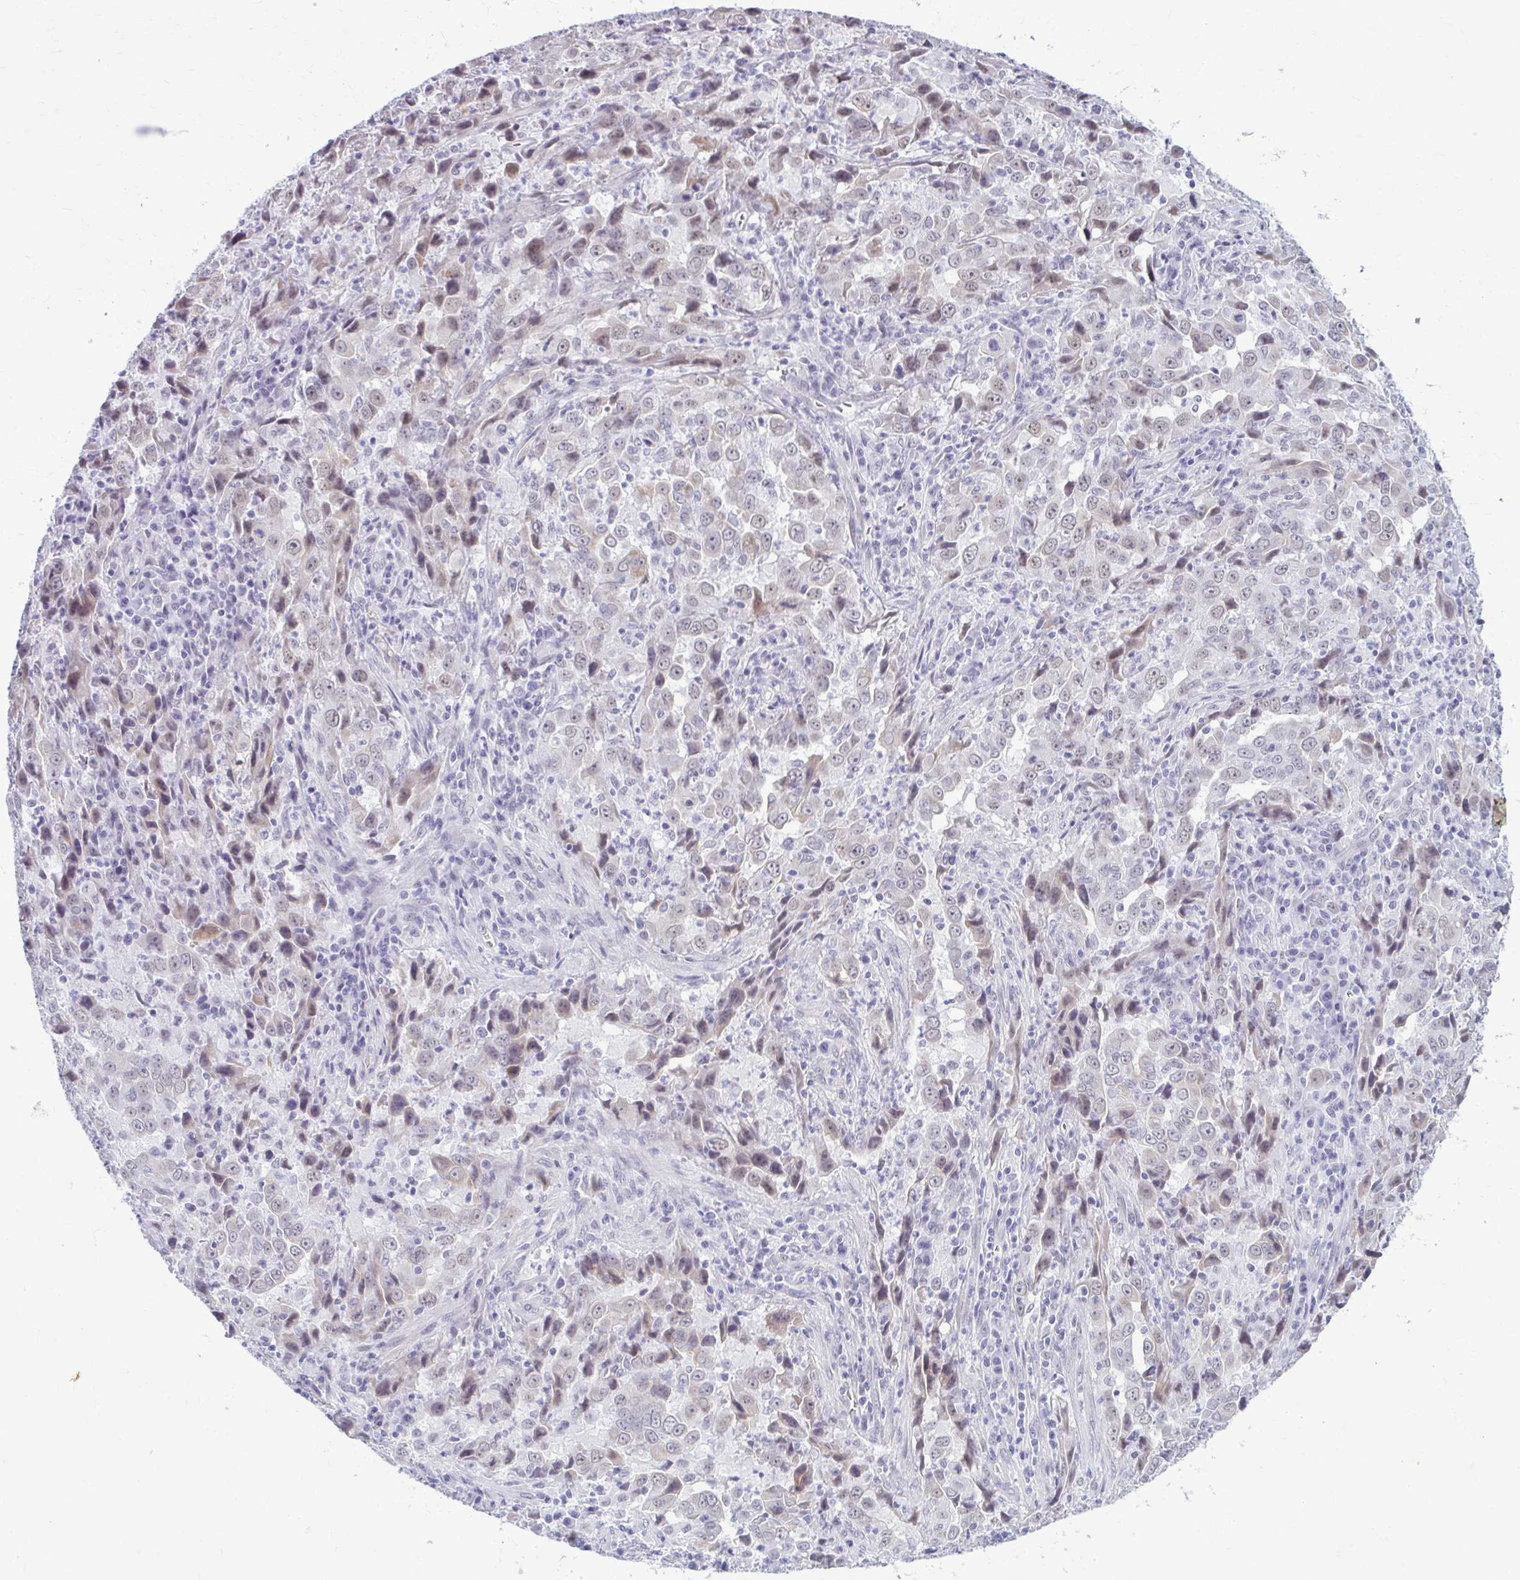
{"staining": {"intensity": "weak", "quantity": "<25%", "location": "cytoplasmic/membranous,nuclear"}, "tissue": "lung cancer", "cell_type": "Tumor cells", "image_type": "cancer", "snomed": [{"axis": "morphology", "description": "Adenocarcinoma, NOS"}, {"axis": "topography", "description": "Lung"}], "caption": "A histopathology image of lung adenocarcinoma stained for a protein displays no brown staining in tumor cells.", "gene": "NUMBL", "patient": {"sex": "male", "age": 67}}